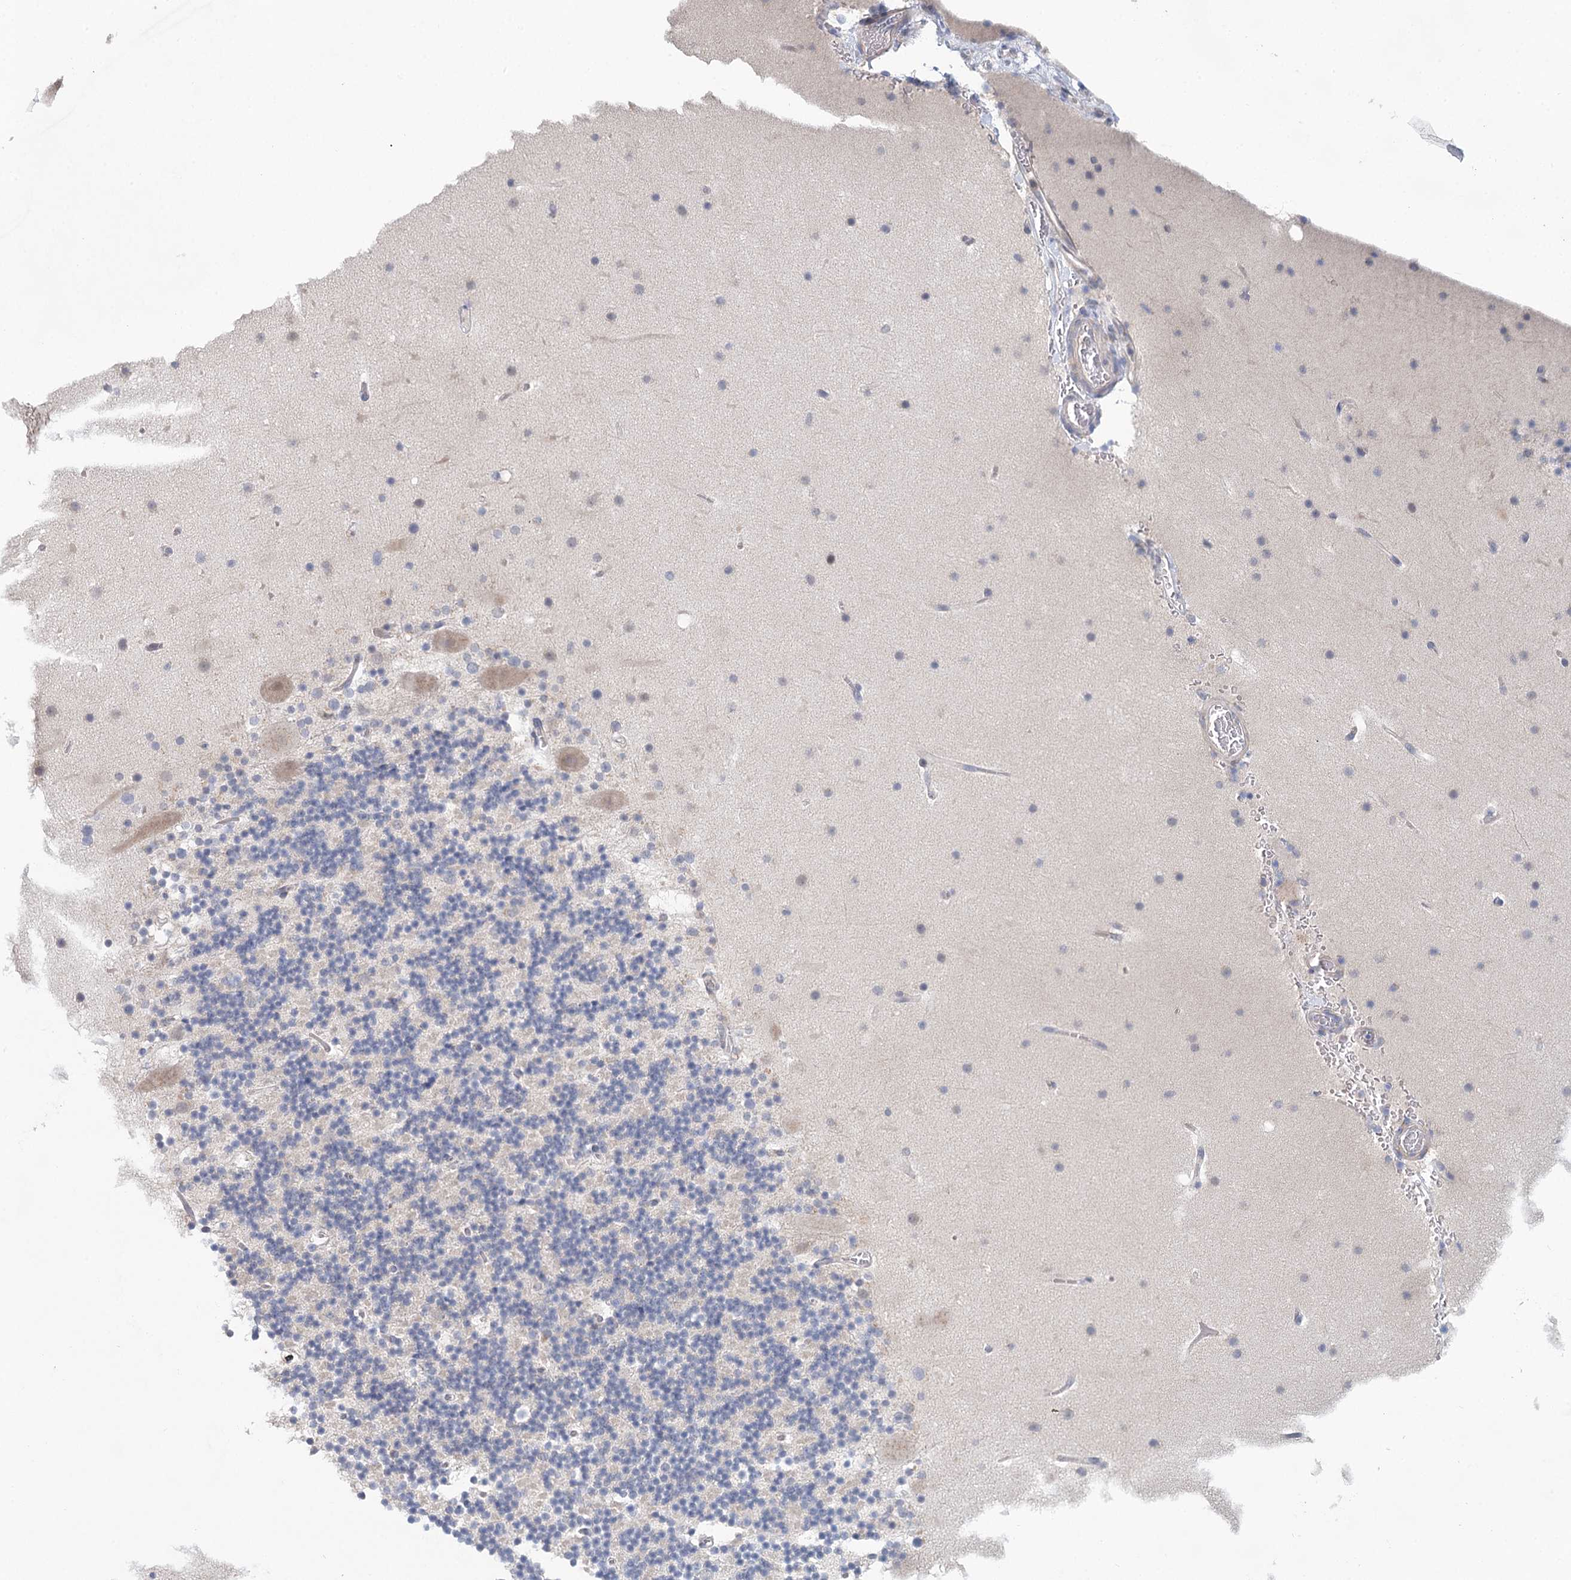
{"staining": {"intensity": "negative", "quantity": "none", "location": "none"}, "tissue": "cerebellum", "cell_type": "Cells in granular layer", "image_type": "normal", "snomed": [{"axis": "morphology", "description": "Normal tissue, NOS"}, {"axis": "topography", "description": "Cerebellum"}], "caption": "Human cerebellum stained for a protein using immunohistochemistry (IHC) exhibits no staining in cells in granular layer.", "gene": "BLTP1", "patient": {"sex": "male", "age": 57}}